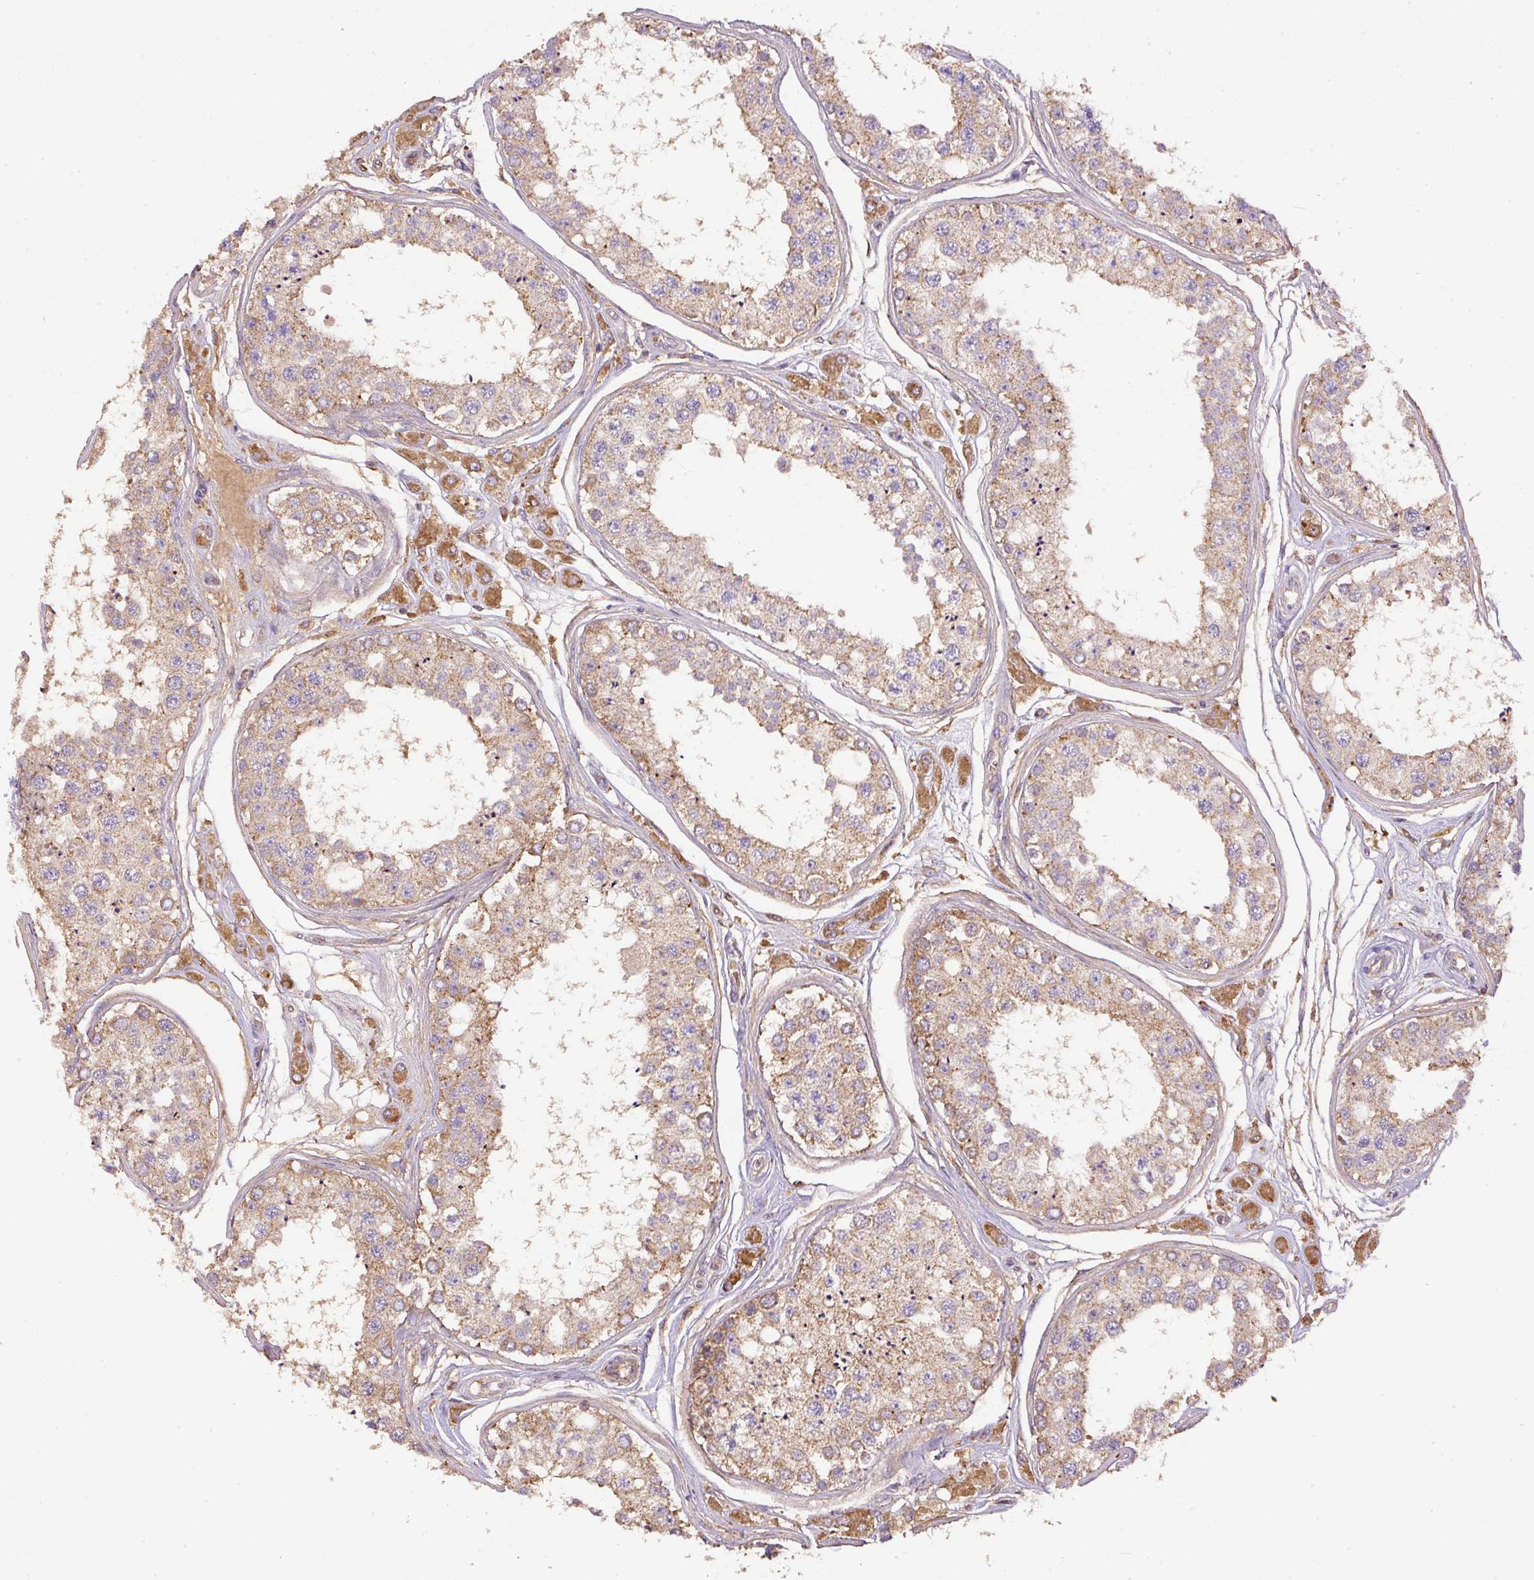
{"staining": {"intensity": "weak", "quantity": ">75%", "location": "cytoplasmic/membranous"}, "tissue": "testis", "cell_type": "Cells in seminiferous ducts", "image_type": "normal", "snomed": [{"axis": "morphology", "description": "Normal tissue, NOS"}, {"axis": "topography", "description": "Testis"}], "caption": "Testis stained for a protein reveals weak cytoplasmic/membranous positivity in cells in seminiferous ducts.", "gene": "DAPK1", "patient": {"sex": "male", "age": 25}}